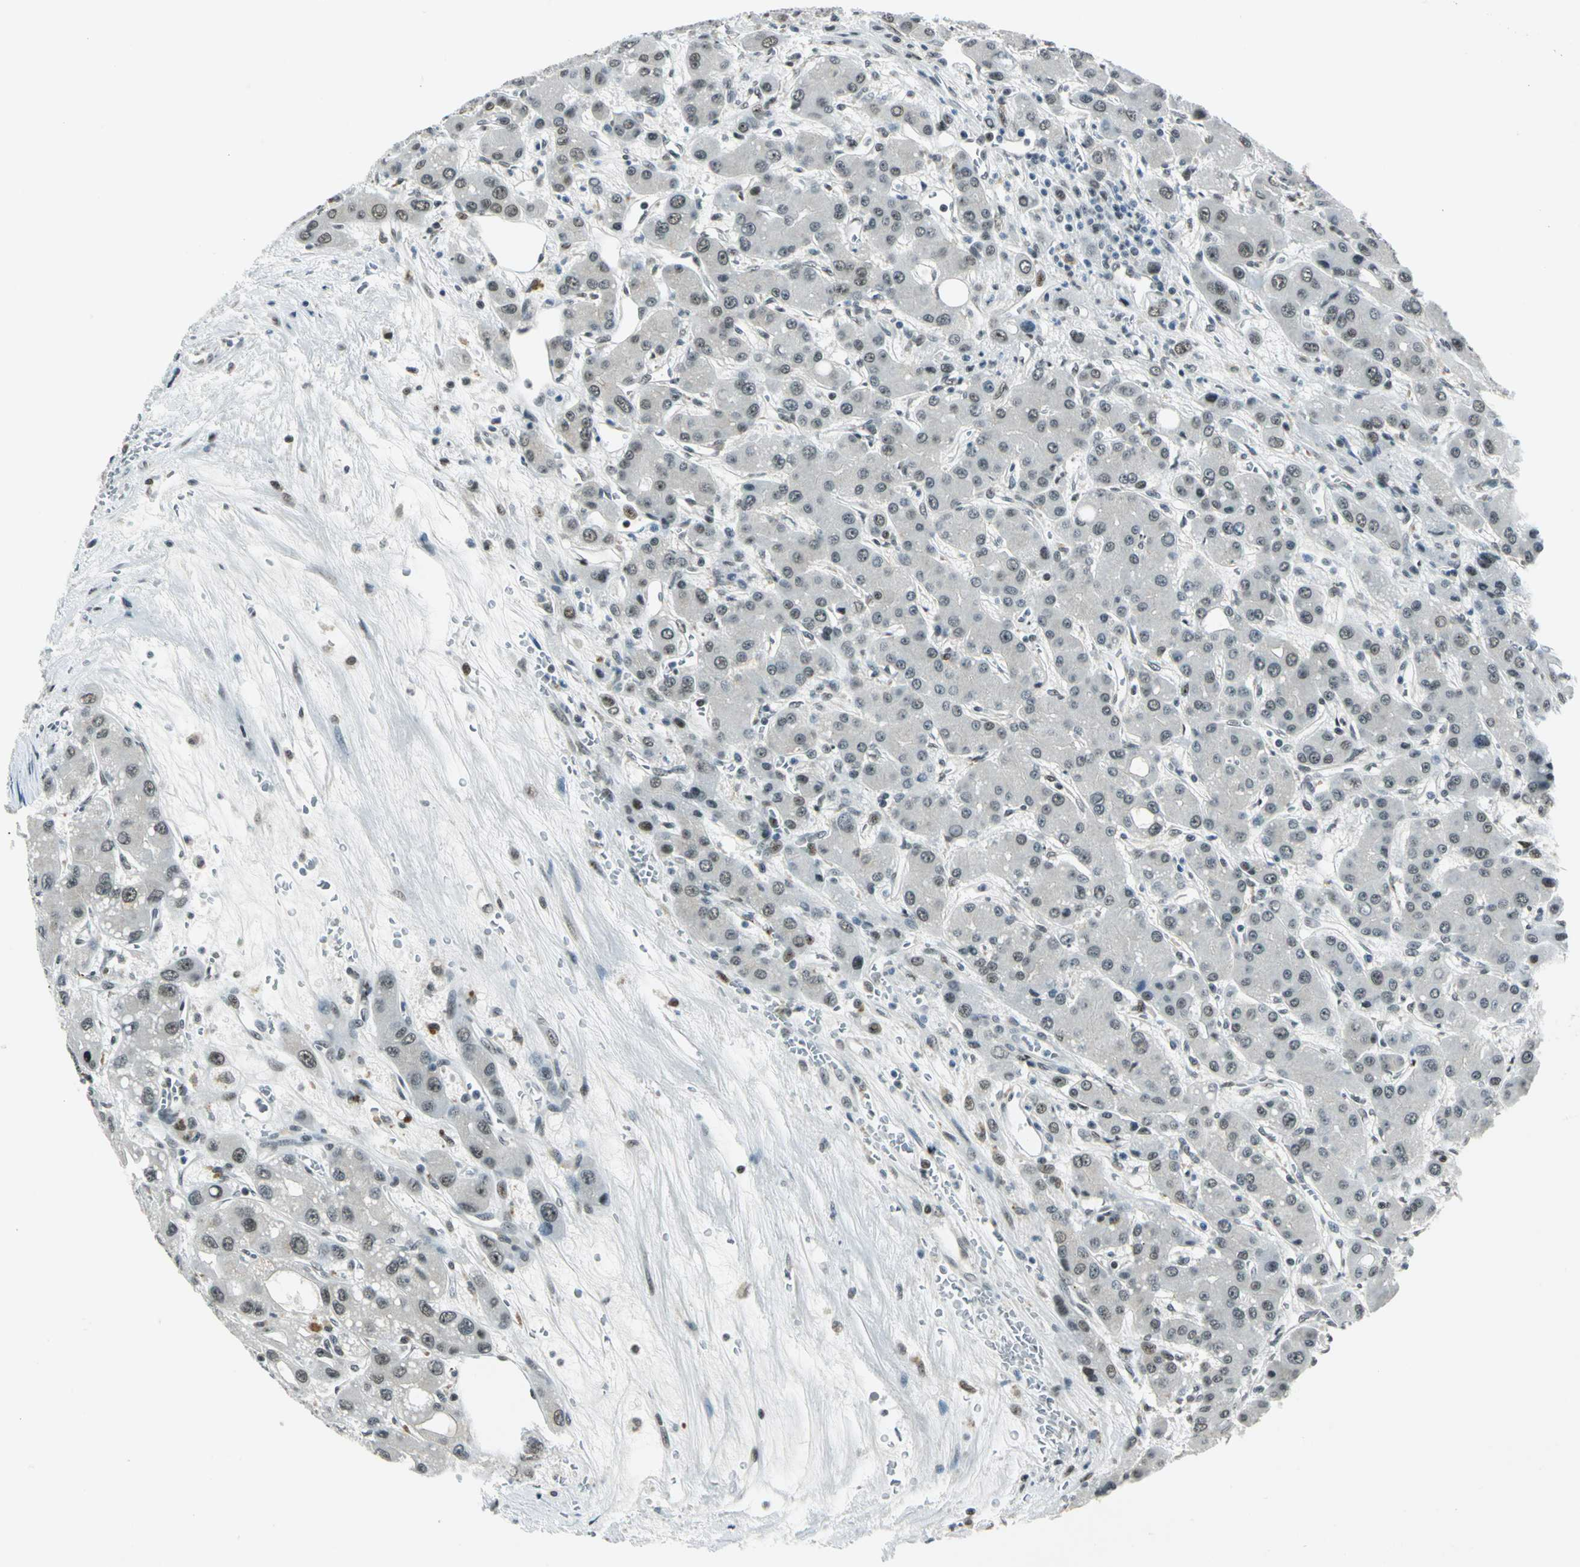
{"staining": {"intensity": "moderate", "quantity": ">75%", "location": "nuclear"}, "tissue": "liver cancer", "cell_type": "Tumor cells", "image_type": "cancer", "snomed": [{"axis": "morphology", "description": "Carcinoma, Hepatocellular, NOS"}, {"axis": "topography", "description": "Liver"}], "caption": "Immunohistochemistry (IHC) histopathology image of liver cancer stained for a protein (brown), which demonstrates medium levels of moderate nuclear positivity in about >75% of tumor cells.", "gene": "KAT6B", "patient": {"sex": "male", "age": 55}}